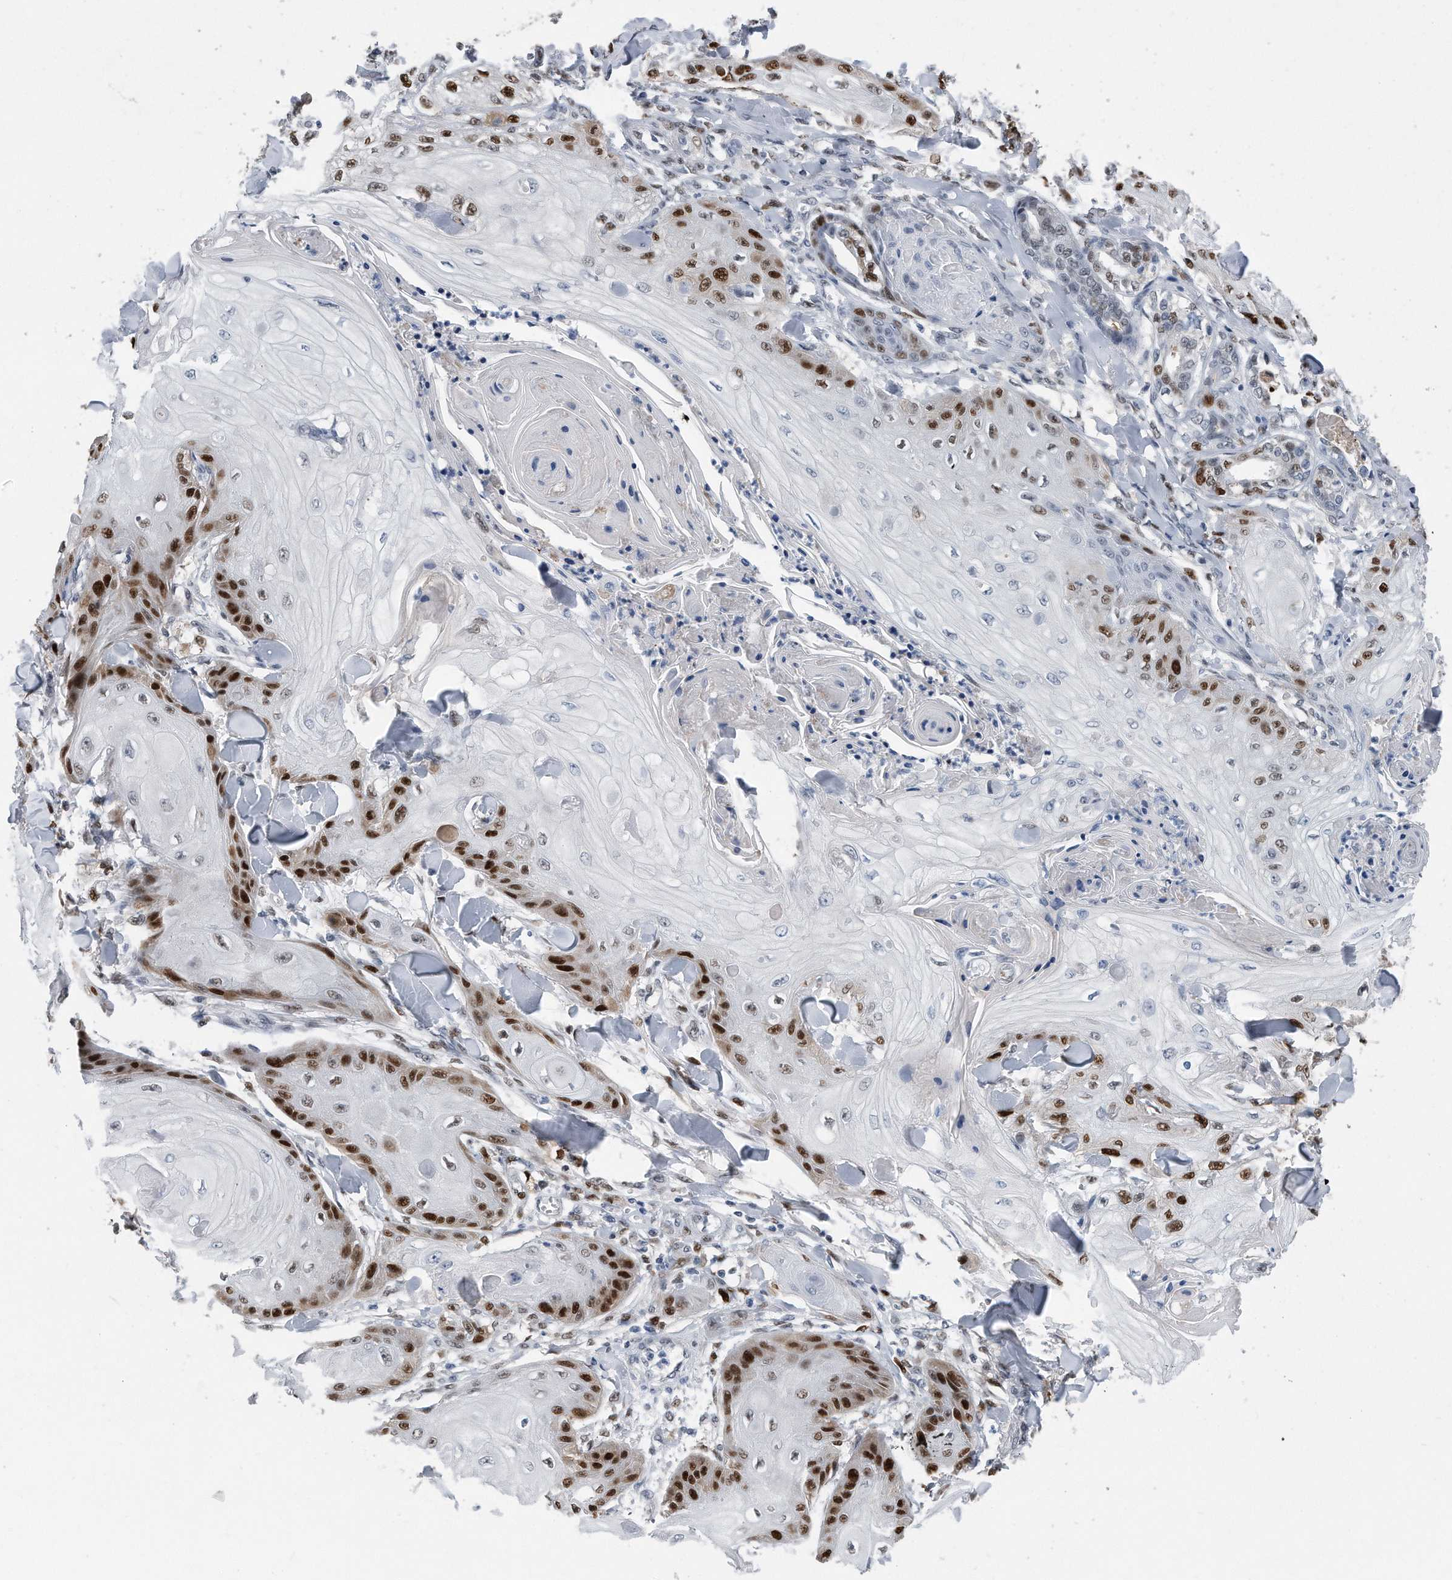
{"staining": {"intensity": "strong", "quantity": "25%-75%", "location": "nuclear"}, "tissue": "skin cancer", "cell_type": "Tumor cells", "image_type": "cancer", "snomed": [{"axis": "morphology", "description": "Squamous cell carcinoma, NOS"}, {"axis": "topography", "description": "Skin"}], "caption": "An image of human skin squamous cell carcinoma stained for a protein demonstrates strong nuclear brown staining in tumor cells.", "gene": "PCNA", "patient": {"sex": "male", "age": 74}}